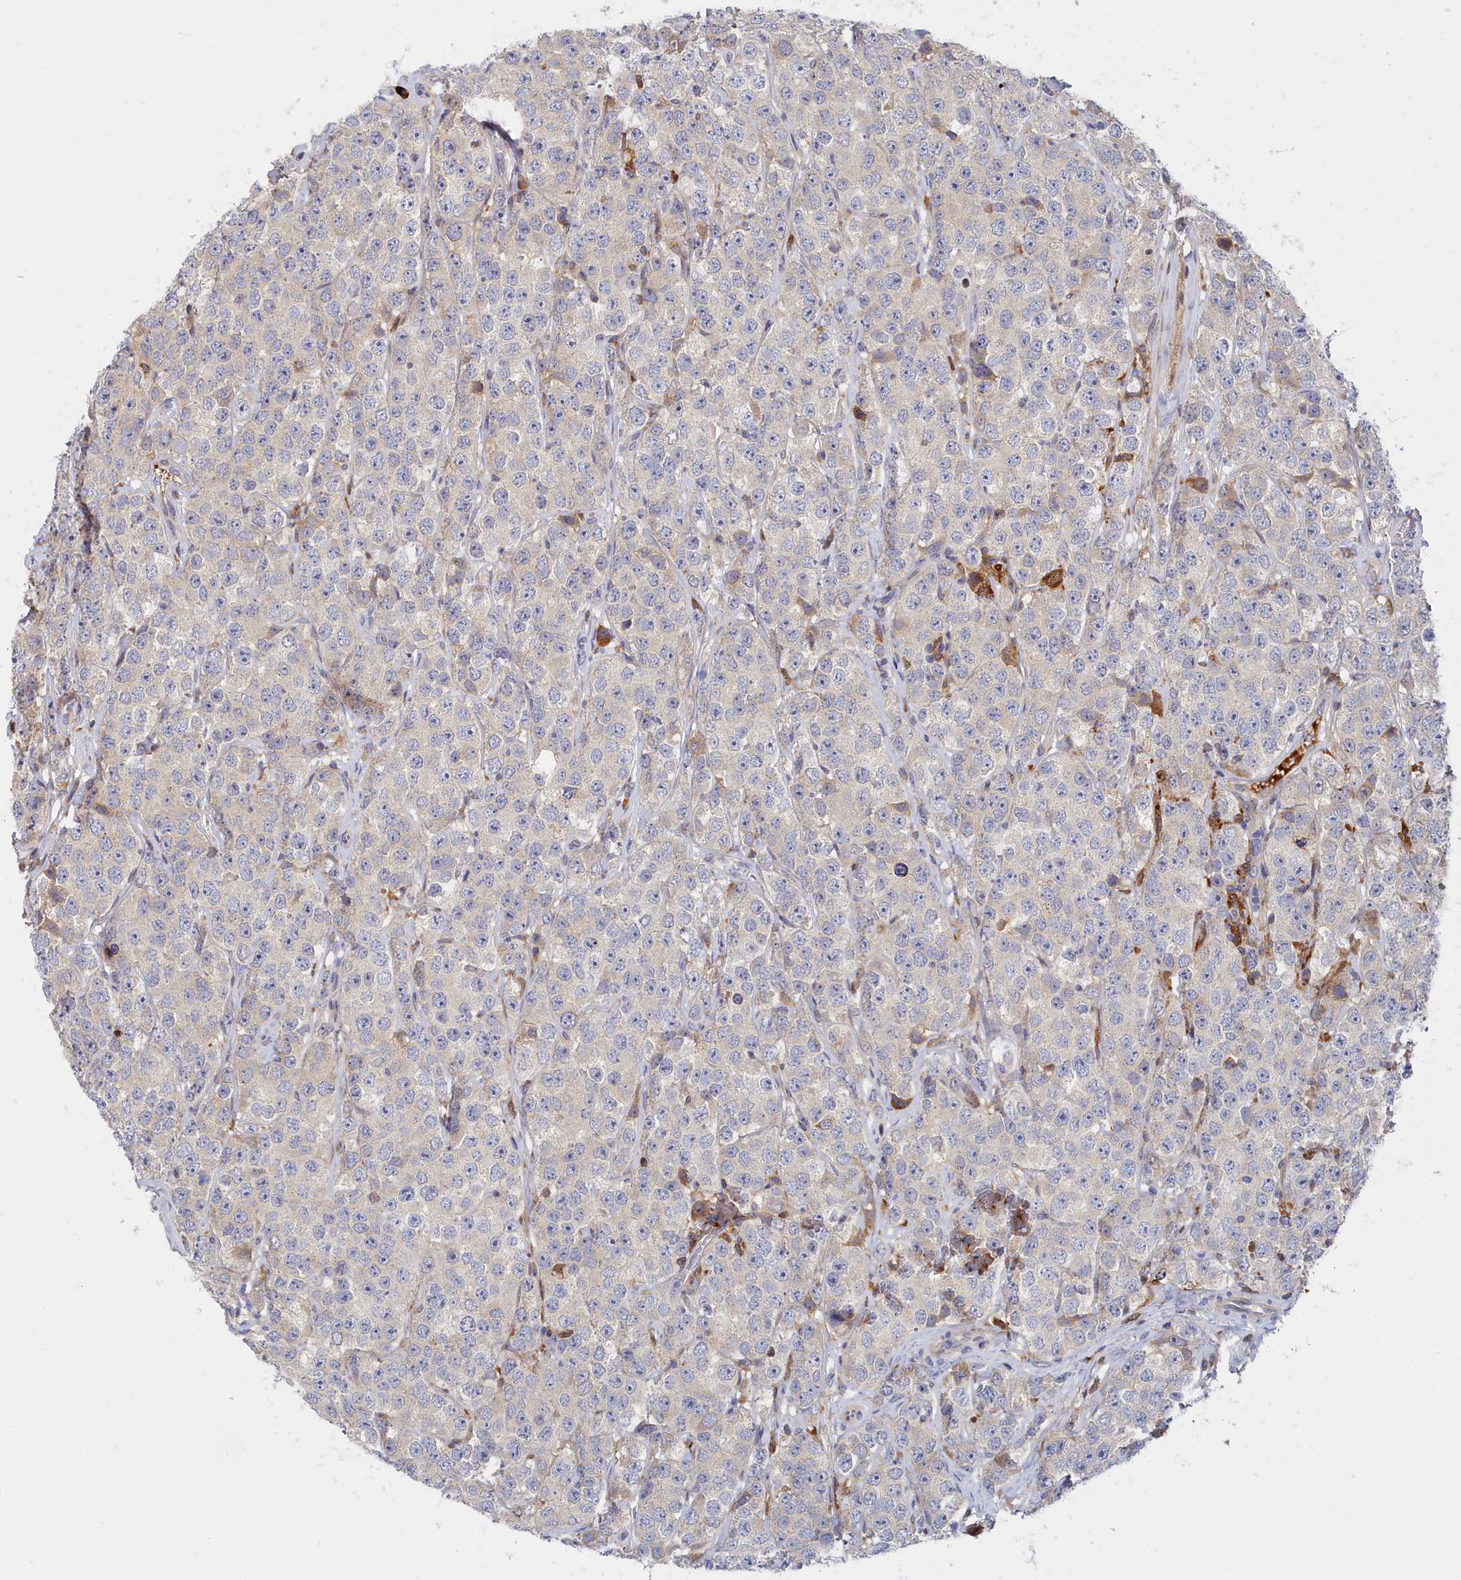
{"staining": {"intensity": "moderate", "quantity": "<25%", "location": "cytoplasmic/membranous"}, "tissue": "testis cancer", "cell_type": "Tumor cells", "image_type": "cancer", "snomed": [{"axis": "morphology", "description": "Seminoma, NOS"}, {"axis": "topography", "description": "Testis"}], "caption": "Brown immunohistochemical staining in human testis seminoma exhibits moderate cytoplasmic/membranous positivity in approximately <25% of tumor cells.", "gene": "SPATA5L1", "patient": {"sex": "male", "age": 28}}